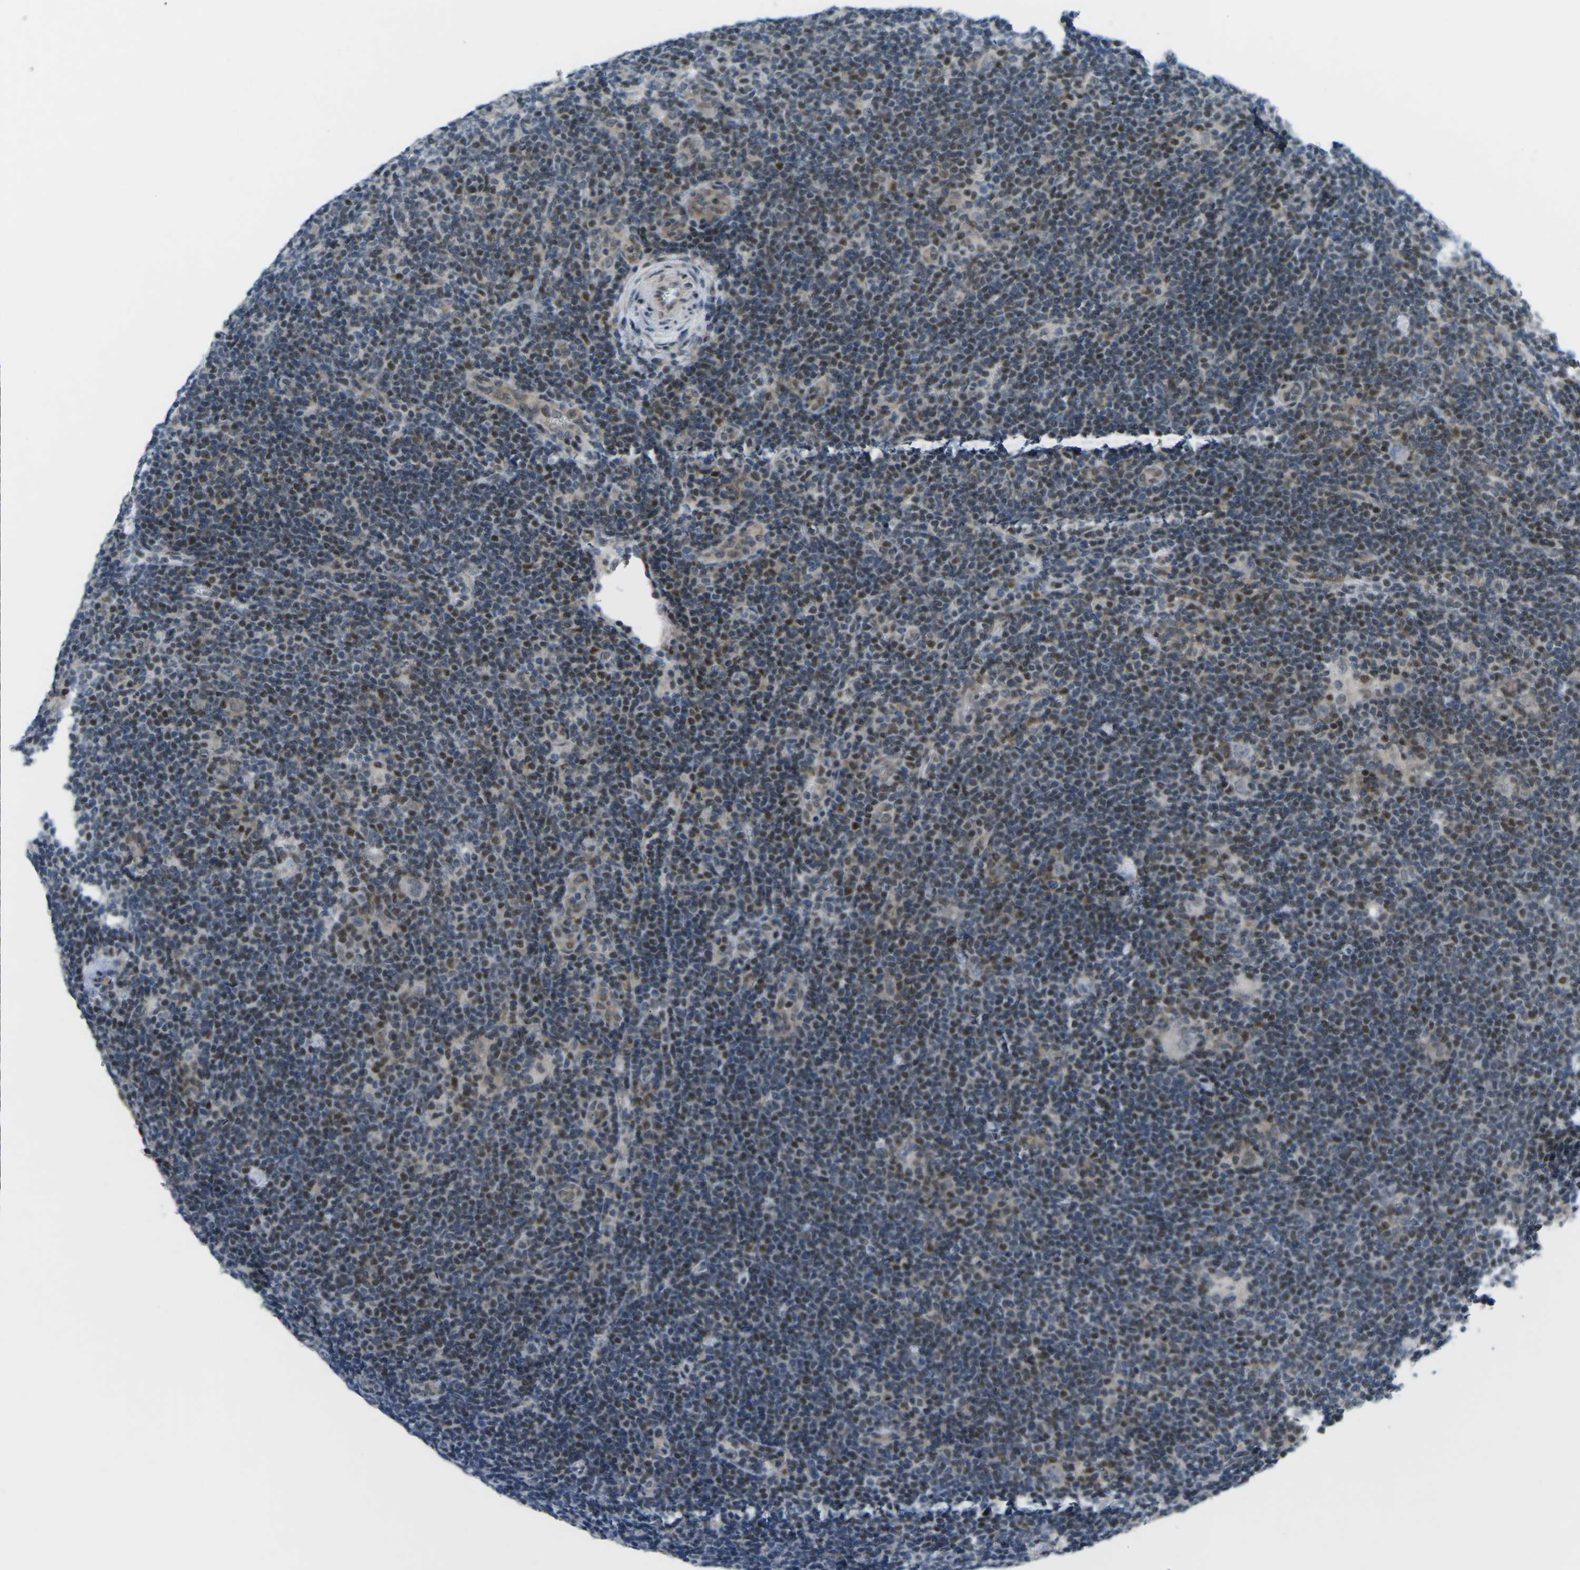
{"staining": {"intensity": "weak", "quantity": "25%-75%", "location": "nuclear"}, "tissue": "lymphoma", "cell_type": "Tumor cells", "image_type": "cancer", "snomed": [{"axis": "morphology", "description": "Hodgkin's disease, NOS"}, {"axis": "topography", "description": "Lymph node"}], "caption": "This histopathology image reveals Hodgkin's disease stained with IHC to label a protein in brown. The nuclear of tumor cells show weak positivity for the protein. Nuclei are counter-stained blue.", "gene": "MBNL1", "patient": {"sex": "female", "age": 57}}